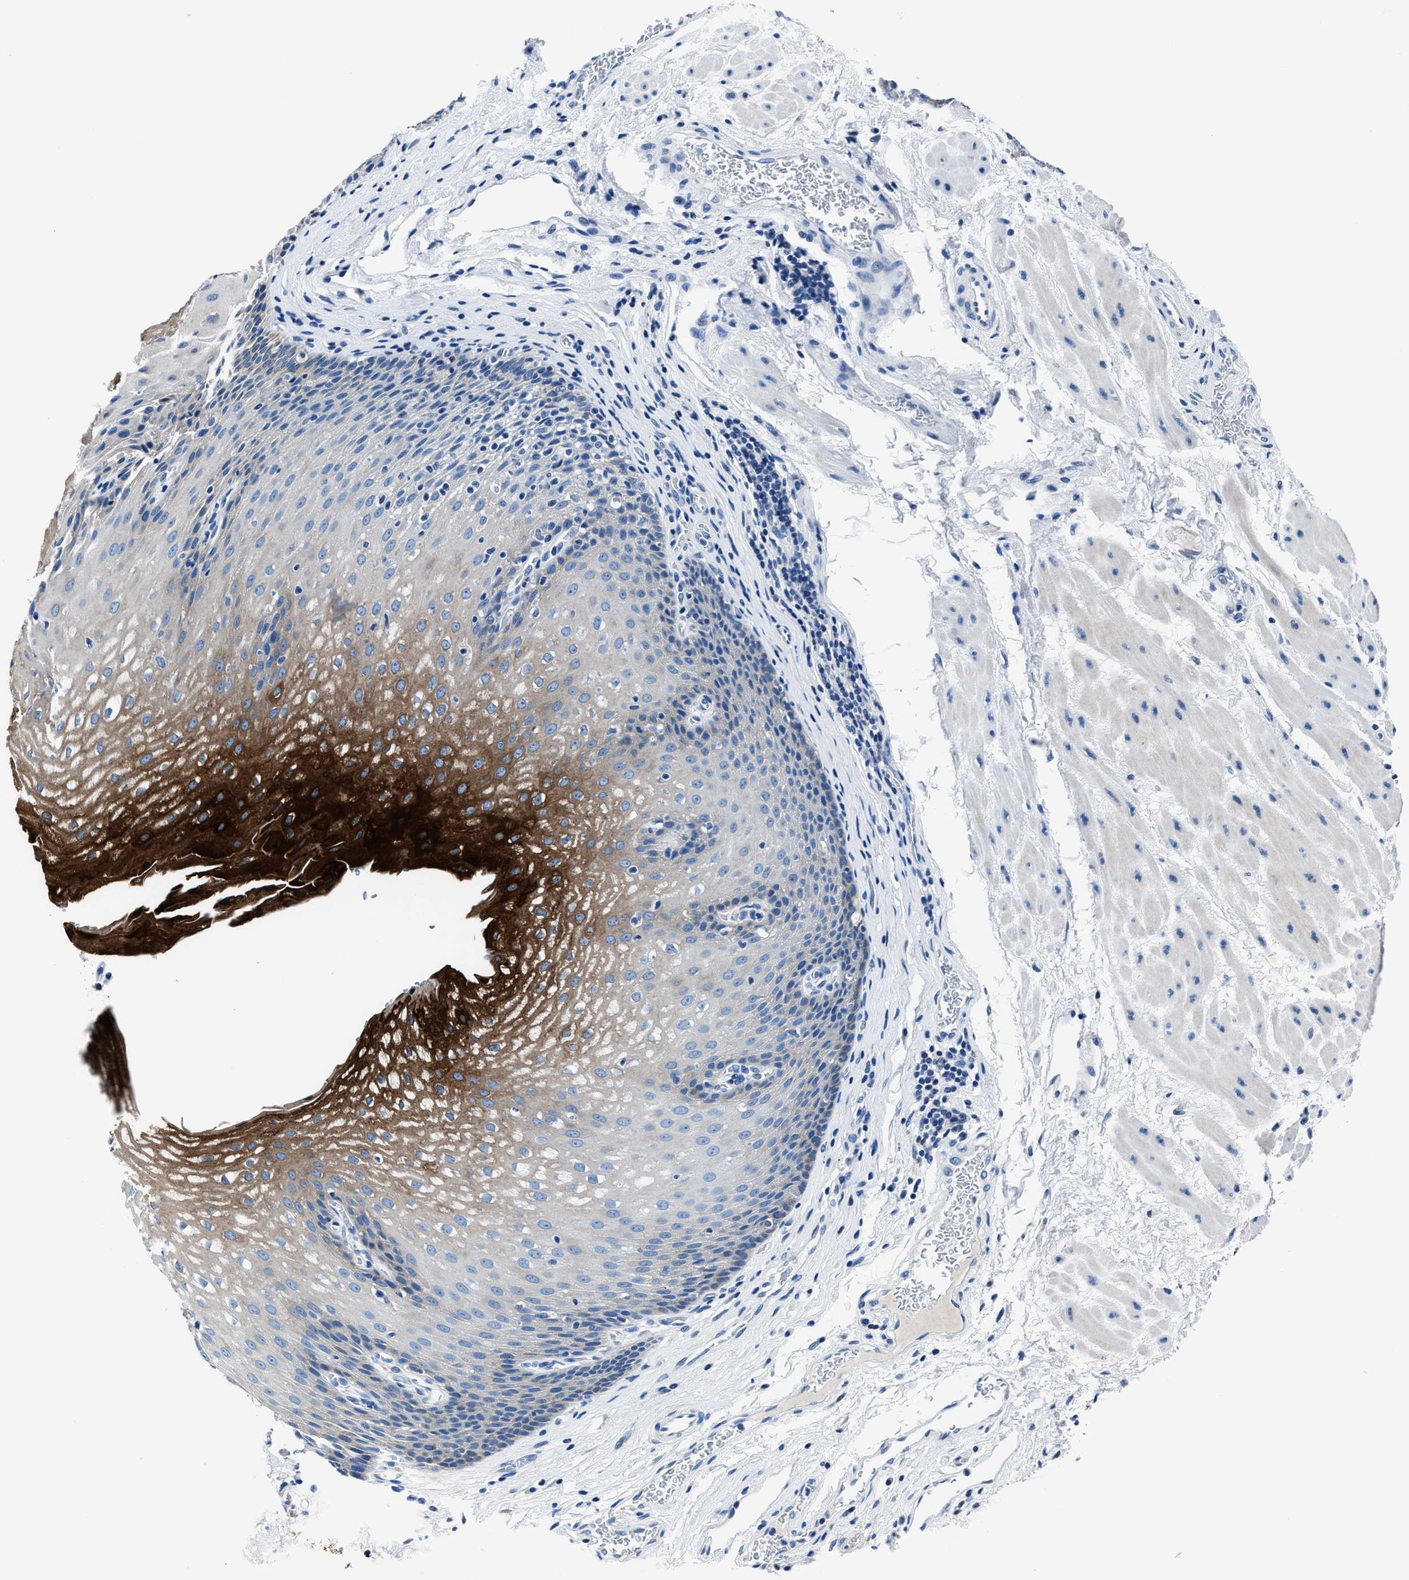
{"staining": {"intensity": "strong", "quantity": "<25%", "location": "cytoplasmic/membranous"}, "tissue": "esophagus", "cell_type": "Squamous epithelial cells", "image_type": "normal", "snomed": [{"axis": "morphology", "description": "Normal tissue, NOS"}, {"axis": "topography", "description": "Esophagus"}], "caption": "The histopathology image demonstrates immunohistochemical staining of normal esophagus. There is strong cytoplasmic/membranous positivity is present in approximately <25% of squamous epithelial cells.", "gene": "LMO7", "patient": {"sex": "male", "age": 48}}